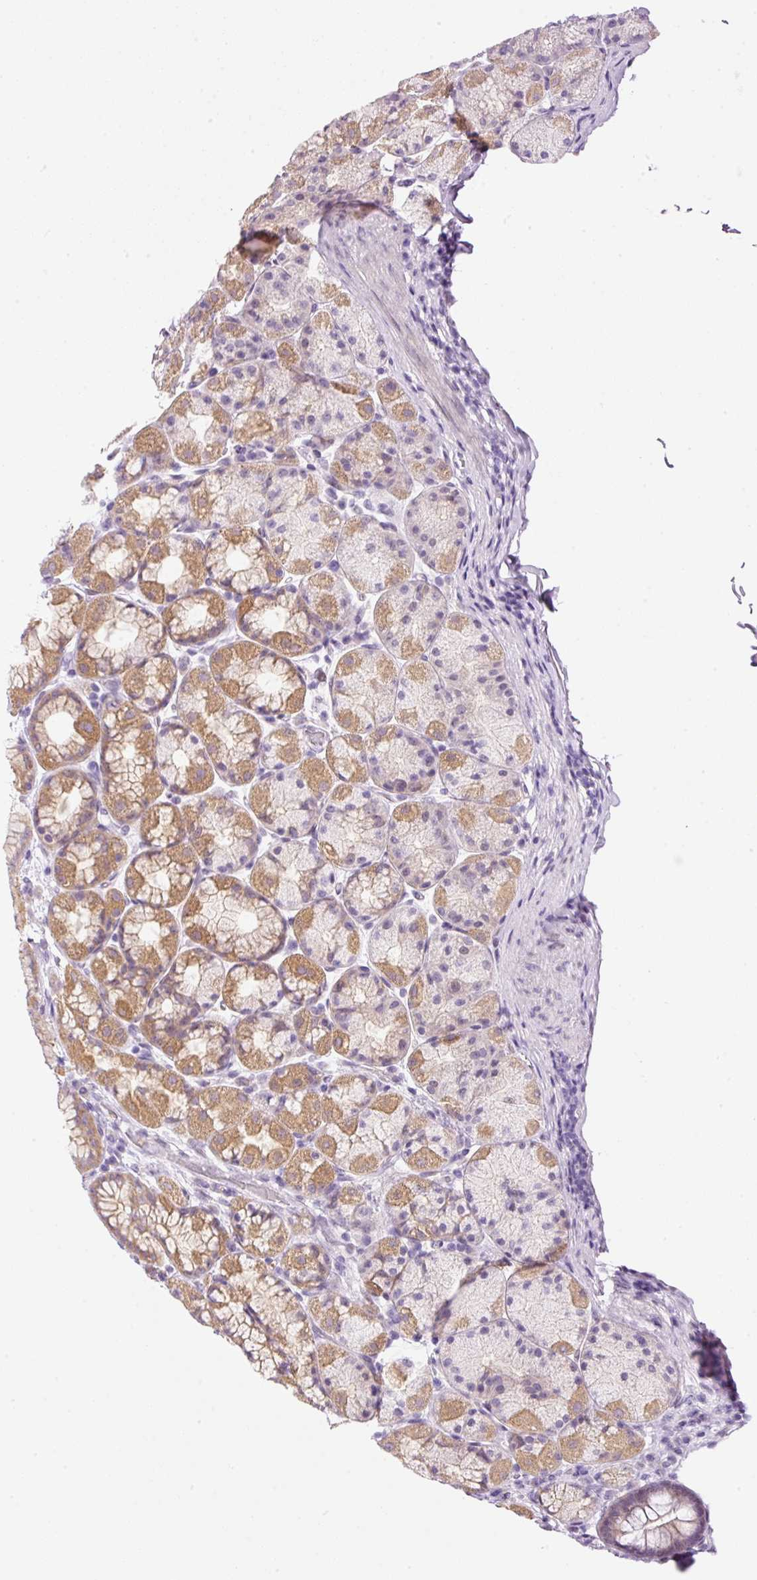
{"staining": {"intensity": "moderate", "quantity": "25%-75%", "location": "cytoplasmic/membranous"}, "tissue": "stomach", "cell_type": "Glandular cells", "image_type": "normal", "snomed": [{"axis": "morphology", "description": "Normal tissue, NOS"}, {"axis": "topography", "description": "Stomach, upper"}, {"axis": "topography", "description": "Stomach"}], "caption": "IHC of normal stomach displays medium levels of moderate cytoplasmic/membranous expression in about 25%-75% of glandular cells. Using DAB (3,3'-diaminobenzidine) (brown) and hematoxylin (blue) stains, captured at high magnification using brightfield microscopy.", "gene": "SRC", "patient": {"sex": "male", "age": 68}}